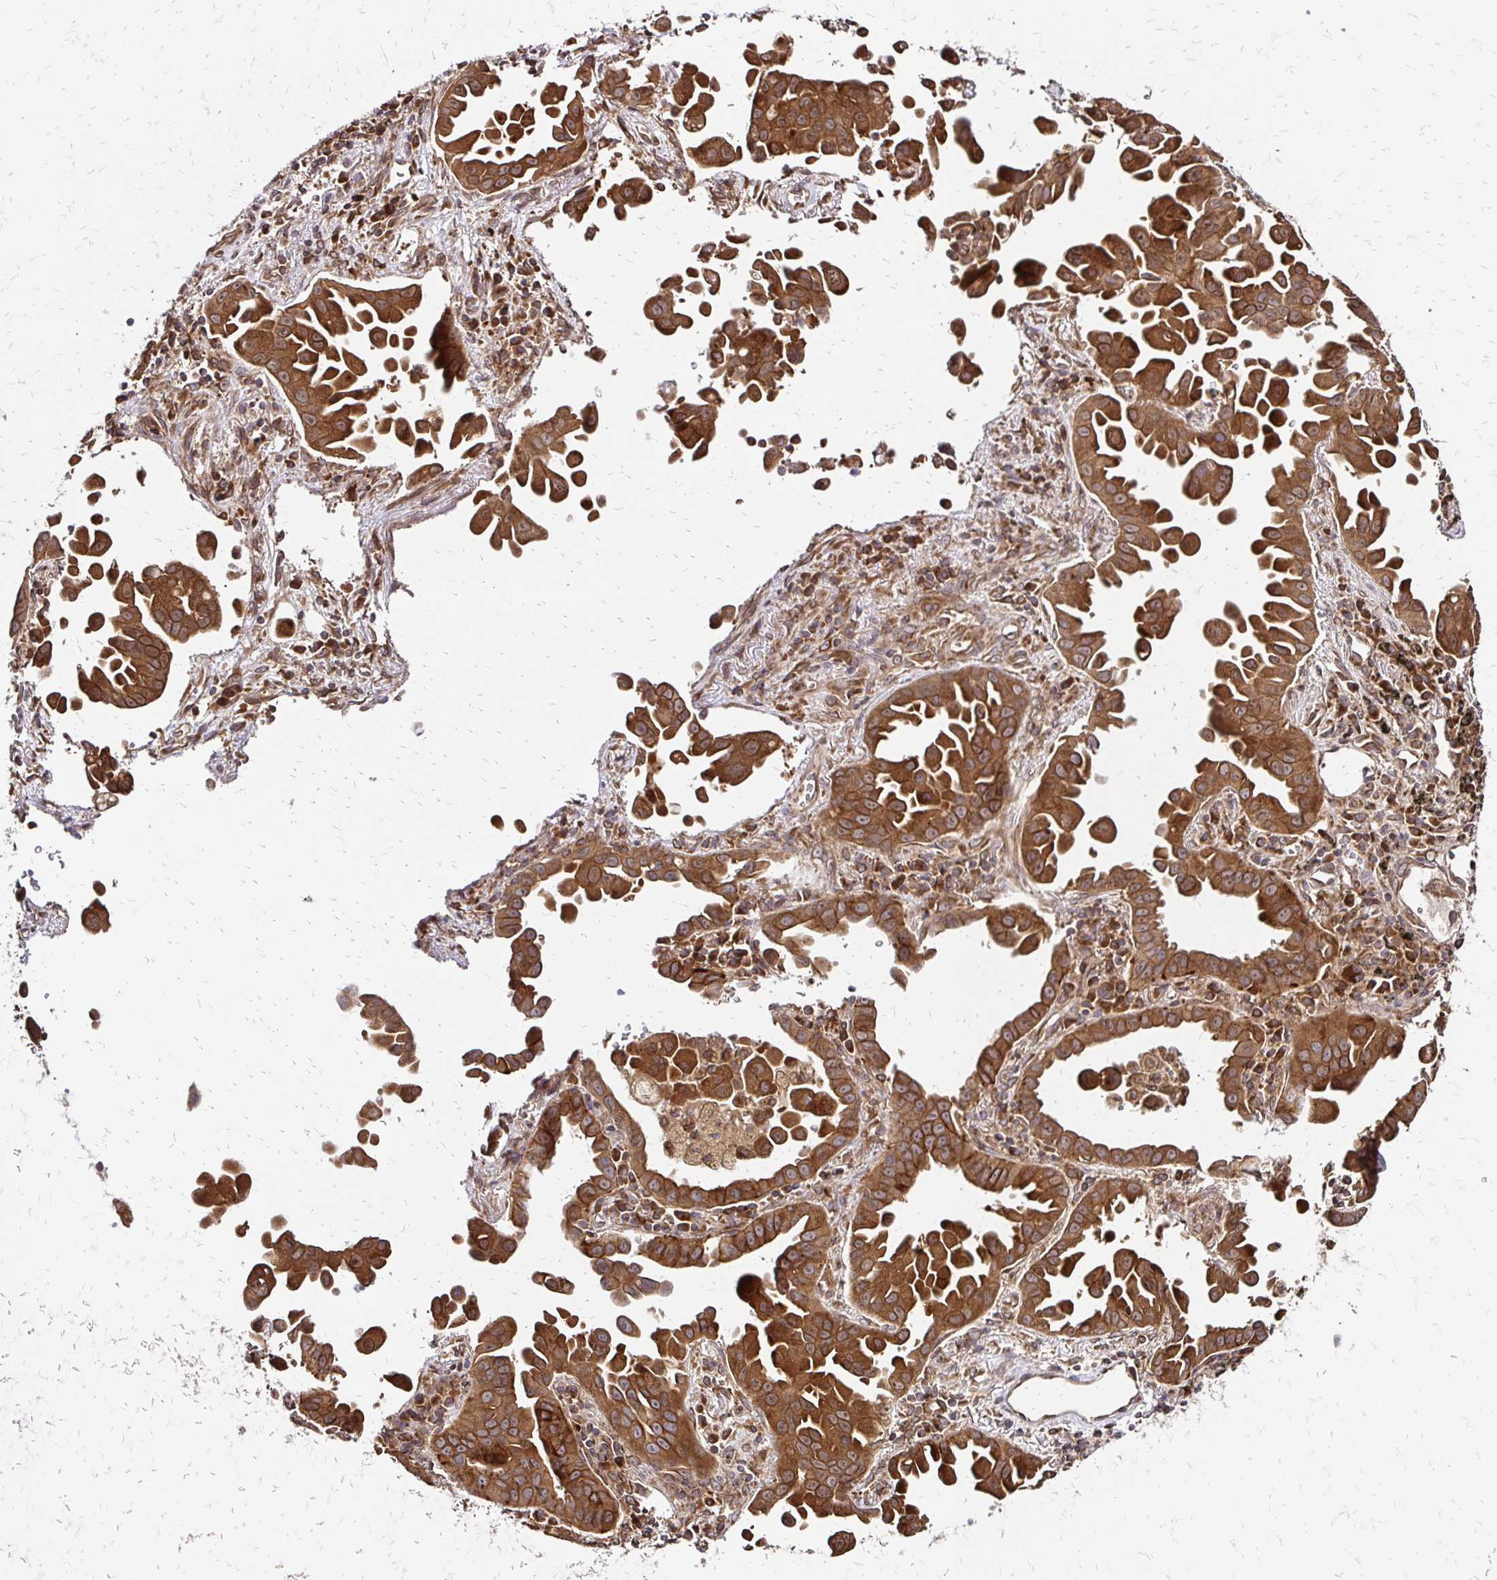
{"staining": {"intensity": "strong", "quantity": ">75%", "location": "cytoplasmic/membranous"}, "tissue": "lung cancer", "cell_type": "Tumor cells", "image_type": "cancer", "snomed": [{"axis": "morphology", "description": "Adenocarcinoma, NOS"}, {"axis": "topography", "description": "Lung"}], "caption": "This histopathology image displays adenocarcinoma (lung) stained with immunohistochemistry (IHC) to label a protein in brown. The cytoplasmic/membranous of tumor cells show strong positivity for the protein. Nuclei are counter-stained blue.", "gene": "ZW10", "patient": {"sex": "male", "age": 68}}